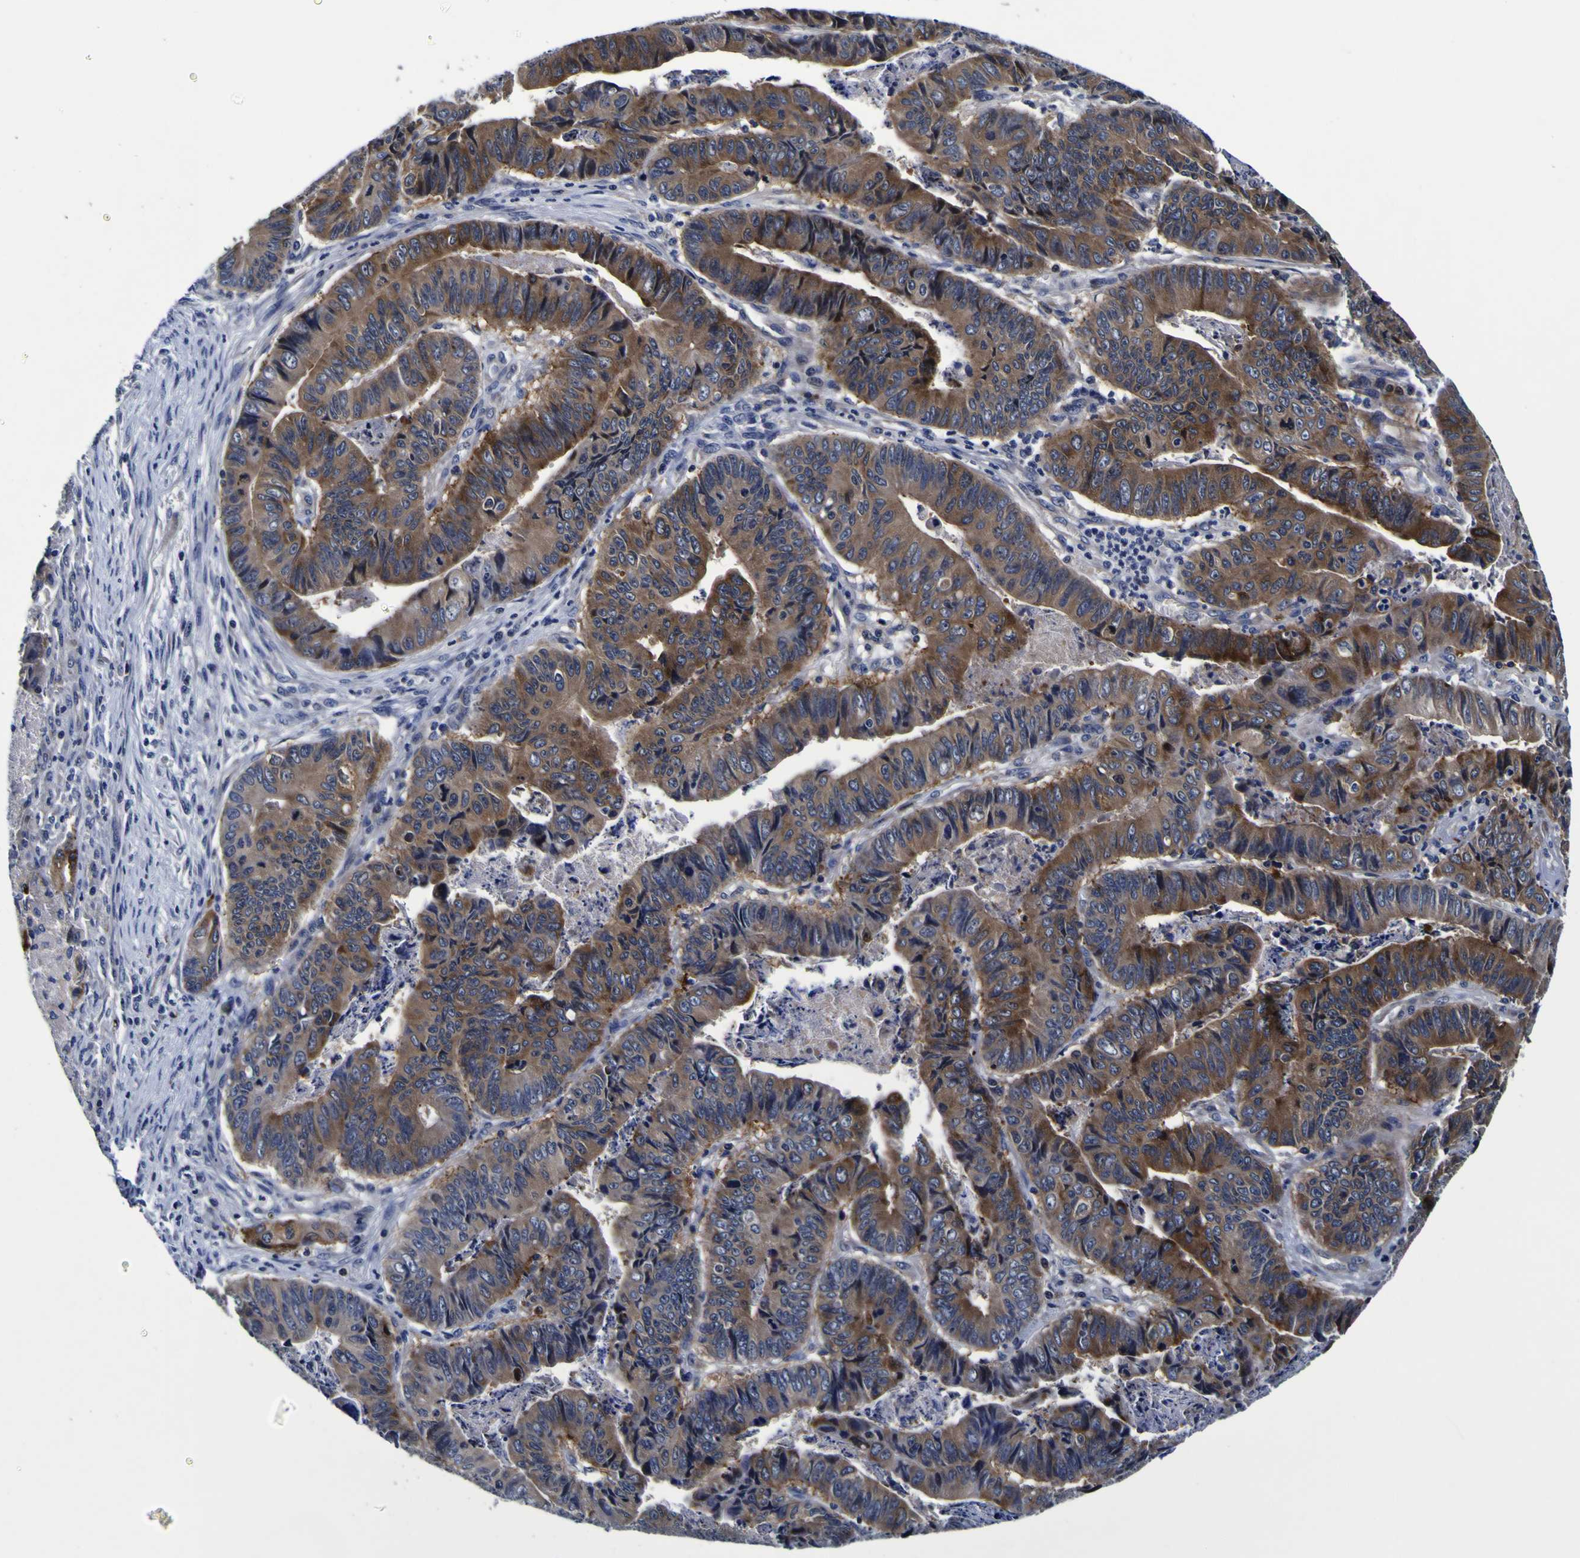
{"staining": {"intensity": "moderate", "quantity": "25%-75%", "location": "cytoplasmic/membranous"}, "tissue": "stomach cancer", "cell_type": "Tumor cells", "image_type": "cancer", "snomed": [{"axis": "morphology", "description": "Adenocarcinoma, NOS"}, {"axis": "topography", "description": "Stomach, lower"}], "caption": "Adenocarcinoma (stomach) tissue exhibits moderate cytoplasmic/membranous expression in approximately 25%-75% of tumor cells, visualized by immunohistochemistry.", "gene": "SORCS1", "patient": {"sex": "male", "age": 77}}